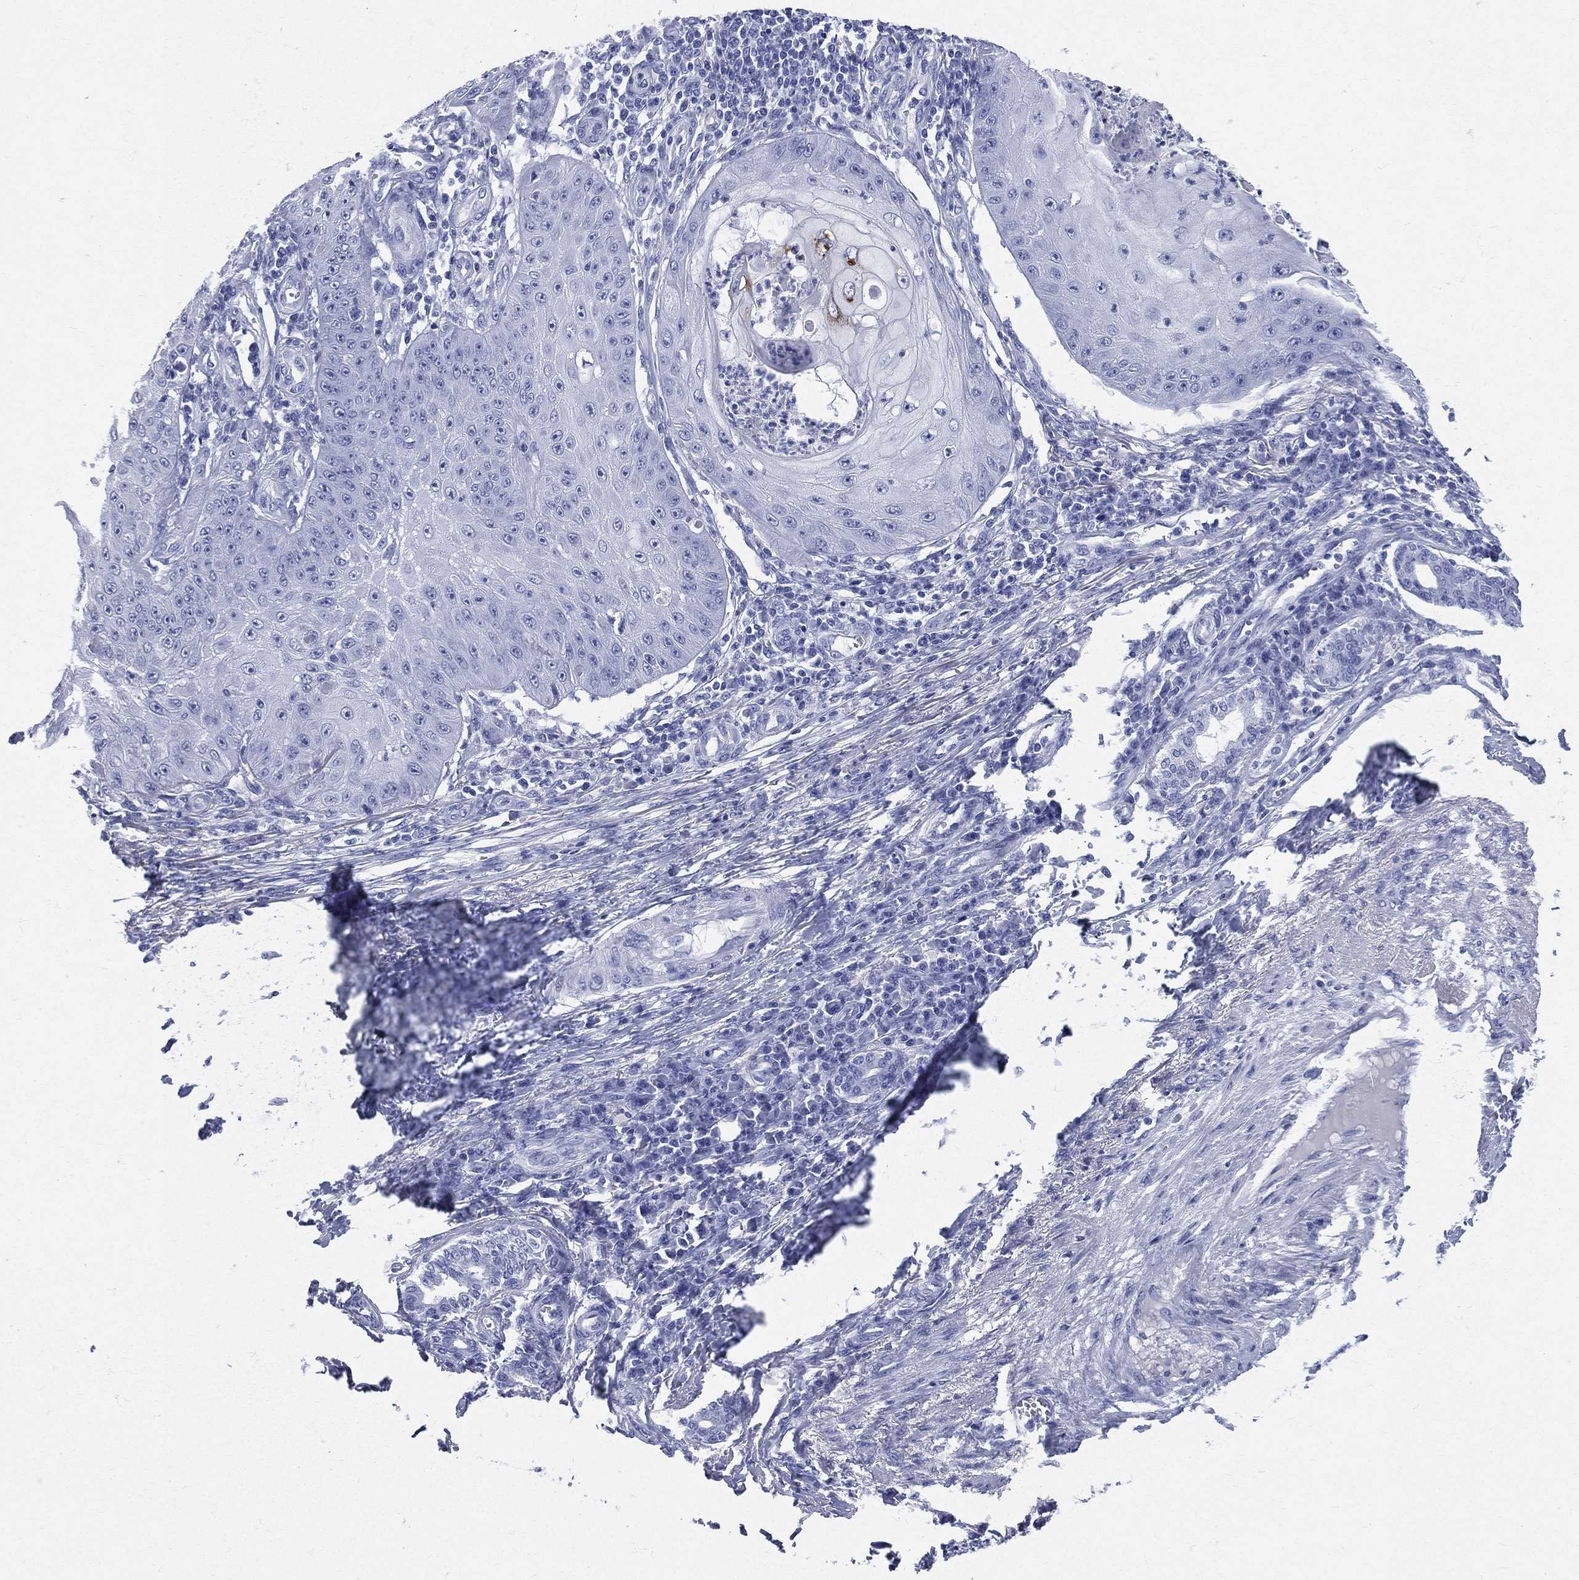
{"staining": {"intensity": "negative", "quantity": "none", "location": "none"}, "tissue": "skin cancer", "cell_type": "Tumor cells", "image_type": "cancer", "snomed": [{"axis": "morphology", "description": "Squamous cell carcinoma, NOS"}, {"axis": "topography", "description": "Skin"}], "caption": "A high-resolution micrograph shows immunohistochemistry staining of squamous cell carcinoma (skin), which reveals no significant staining in tumor cells. (Immunohistochemistry (ihc), brightfield microscopy, high magnification).", "gene": "CYLC1", "patient": {"sex": "male", "age": 70}}